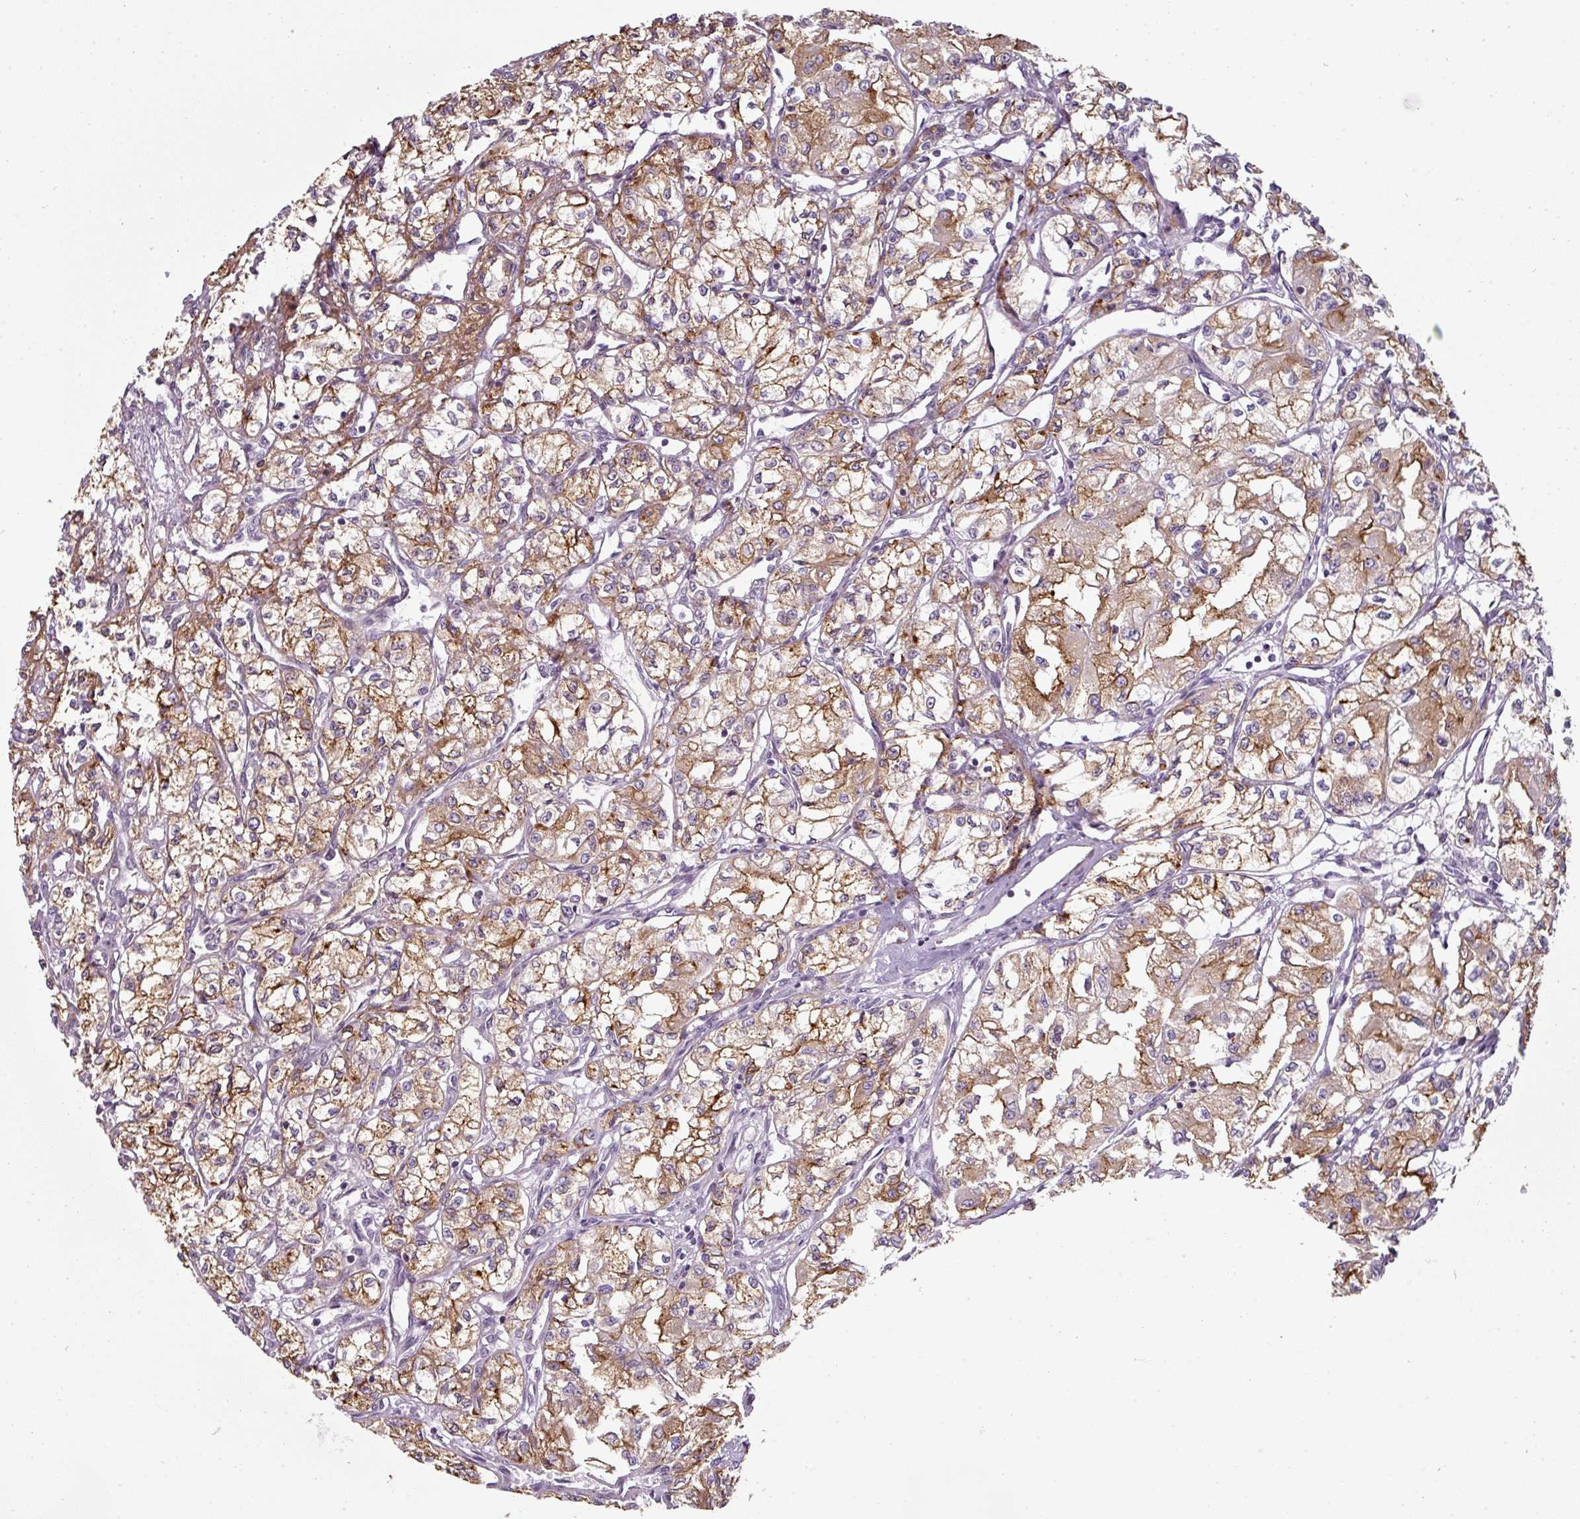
{"staining": {"intensity": "moderate", "quantity": ">75%", "location": "cytoplasmic/membranous"}, "tissue": "renal cancer", "cell_type": "Tumor cells", "image_type": "cancer", "snomed": [{"axis": "morphology", "description": "Adenocarcinoma, NOS"}, {"axis": "topography", "description": "Kidney"}], "caption": "Human renal cancer (adenocarcinoma) stained for a protein (brown) exhibits moderate cytoplasmic/membranous positive expression in approximately >75% of tumor cells.", "gene": "CHRDL1", "patient": {"sex": "male", "age": 59}}